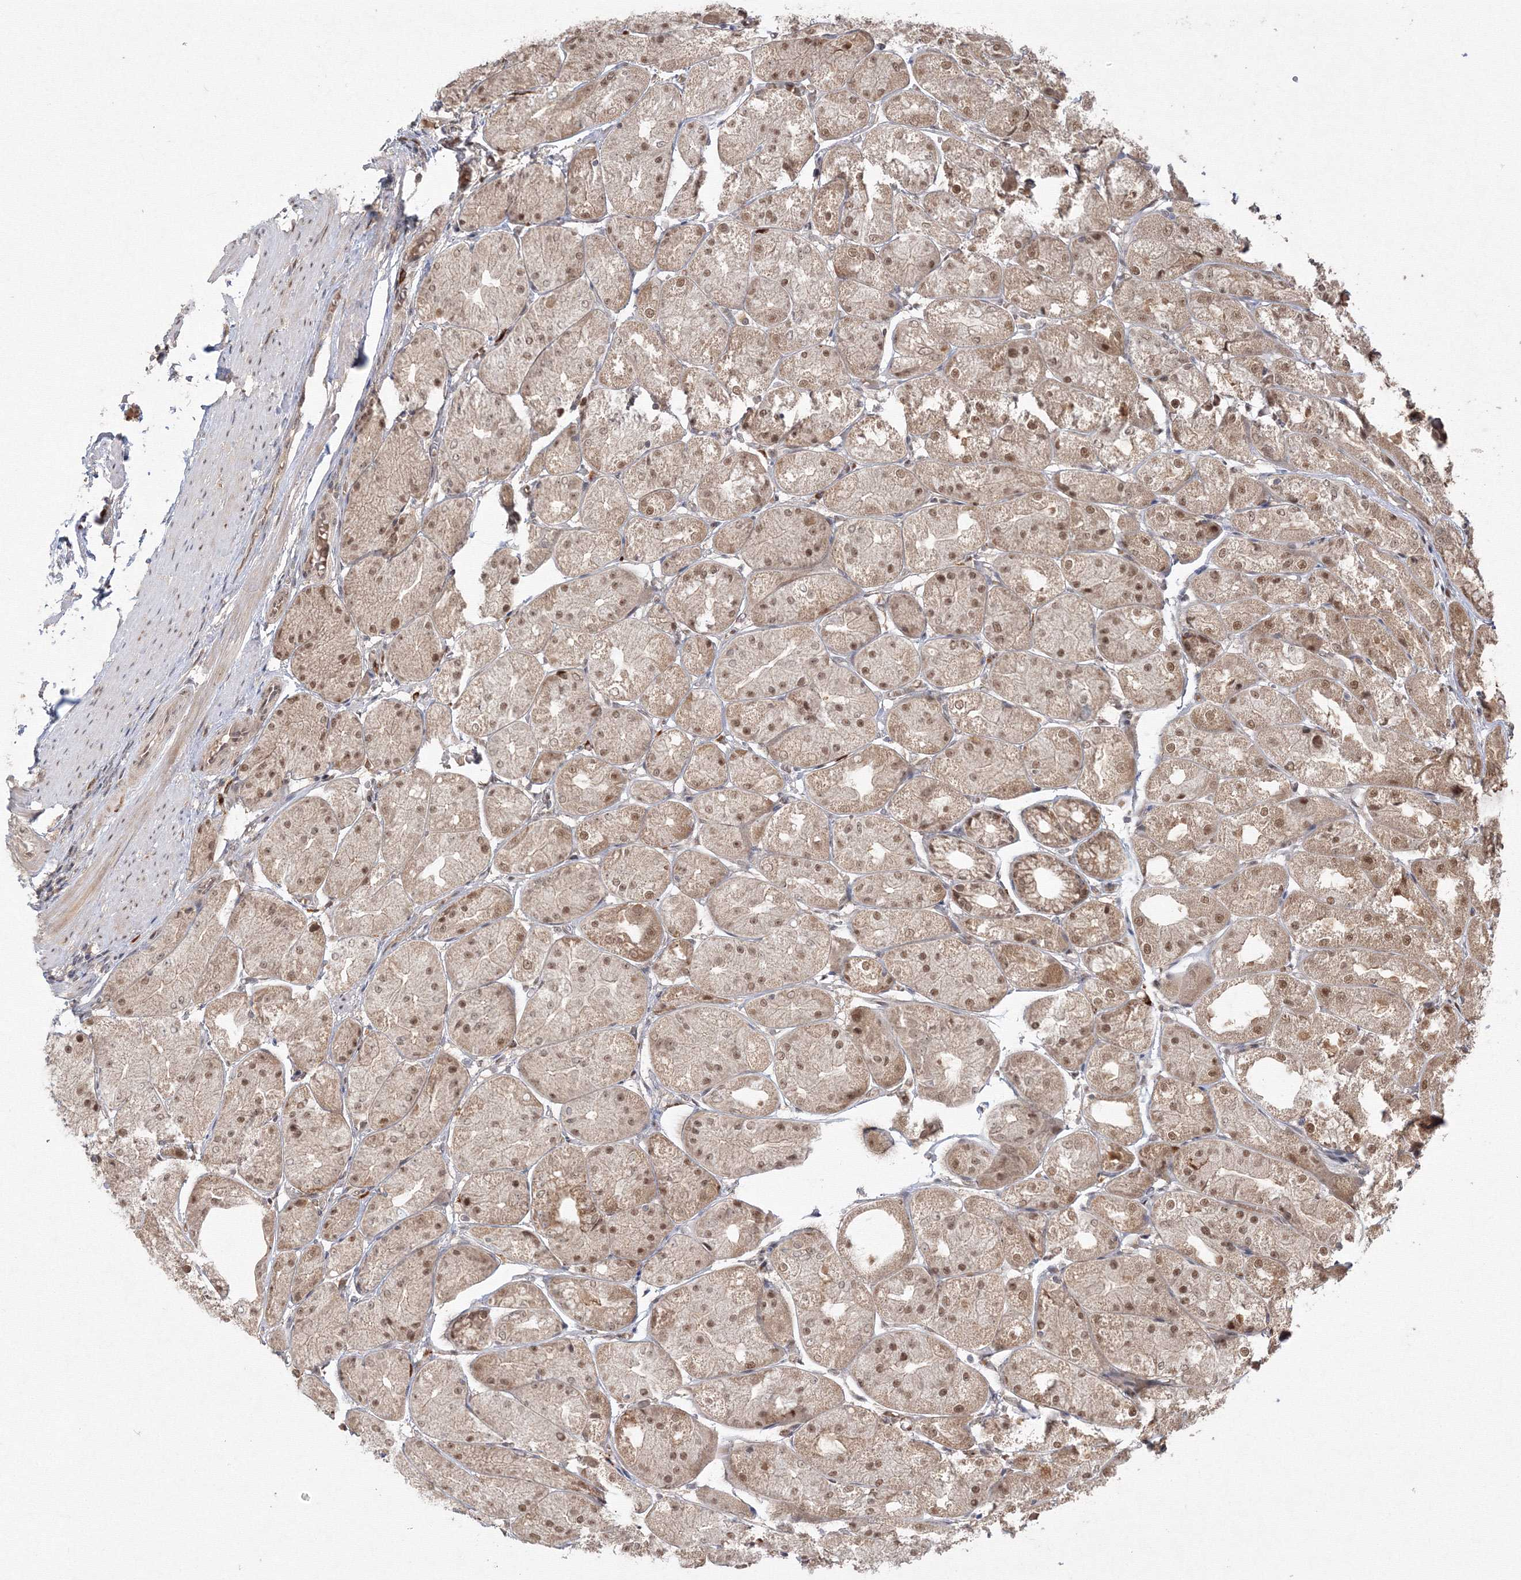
{"staining": {"intensity": "moderate", "quantity": ">75%", "location": "cytoplasmic/membranous,nuclear"}, "tissue": "stomach", "cell_type": "Glandular cells", "image_type": "normal", "snomed": [{"axis": "morphology", "description": "Normal tissue, NOS"}, {"axis": "topography", "description": "Stomach, upper"}], "caption": "This is a photomicrograph of IHC staining of unremarkable stomach, which shows moderate staining in the cytoplasmic/membranous,nuclear of glandular cells.", "gene": "COPS4", "patient": {"sex": "male", "age": 72}}